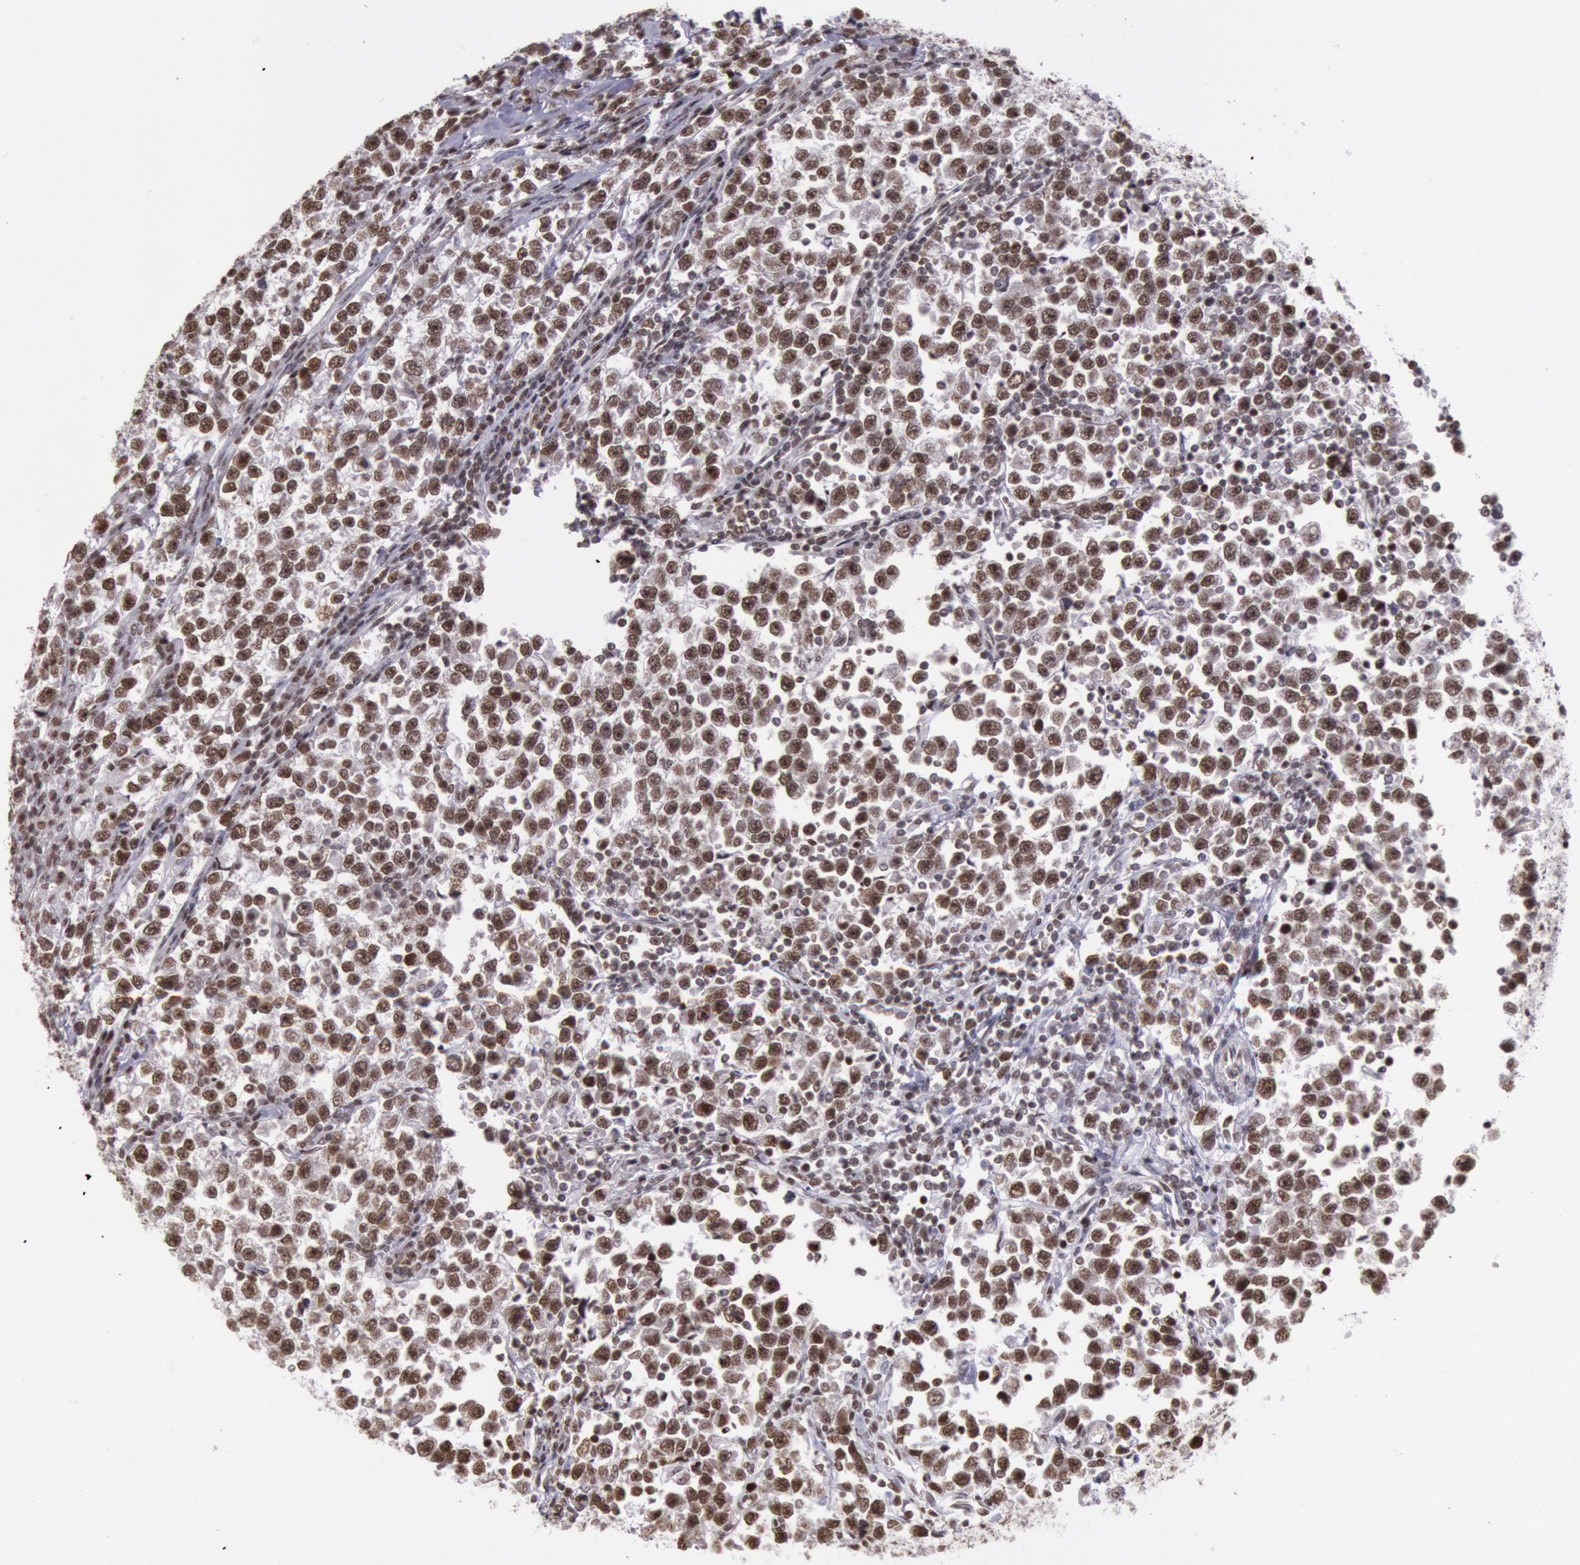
{"staining": {"intensity": "strong", "quantity": ">75%", "location": "nuclear"}, "tissue": "testis cancer", "cell_type": "Tumor cells", "image_type": "cancer", "snomed": [{"axis": "morphology", "description": "Seminoma, NOS"}, {"axis": "topography", "description": "Testis"}], "caption": "High-magnification brightfield microscopy of testis cancer stained with DAB (3,3'-diaminobenzidine) (brown) and counterstained with hematoxylin (blue). tumor cells exhibit strong nuclear positivity is appreciated in about>75% of cells.", "gene": "NKAP", "patient": {"sex": "male", "age": 43}}